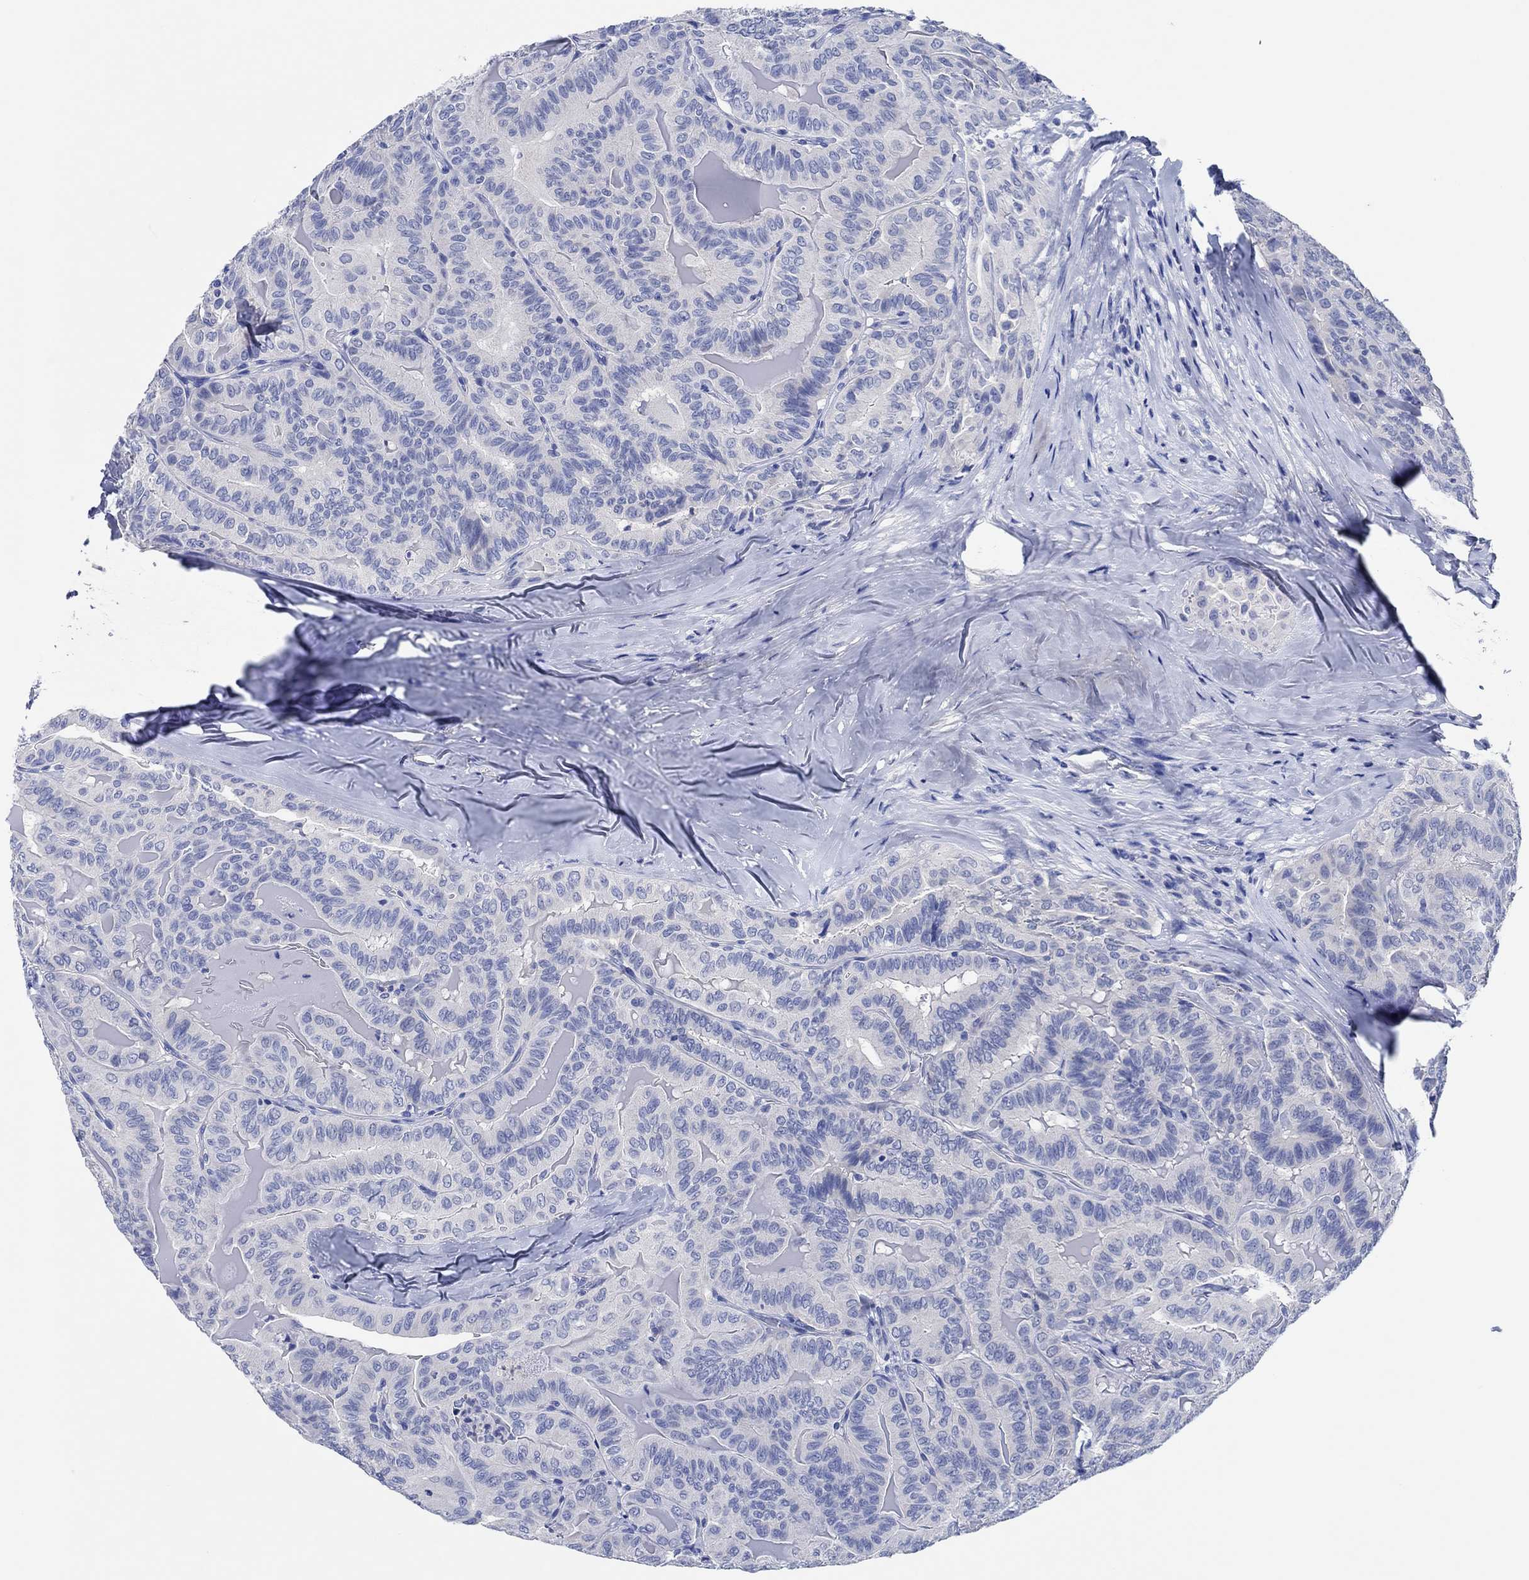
{"staining": {"intensity": "negative", "quantity": "none", "location": "none"}, "tissue": "thyroid cancer", "cell_type": "Tumor cells", "image_type": "cancer", "snomed": [{"axis": "morphology", "description": "Papillary adenocarcinoma, NOS"}, {"axis": "topography", "description": "Thyroid gland"}], "caption": "An image of thyroid cancer (papillary adenocarcinoma) stained for a protein demonstrates no brown staining in tumor cells.", "gene": "CPNE6", "patient": {"sex": "female", "age": 68}}